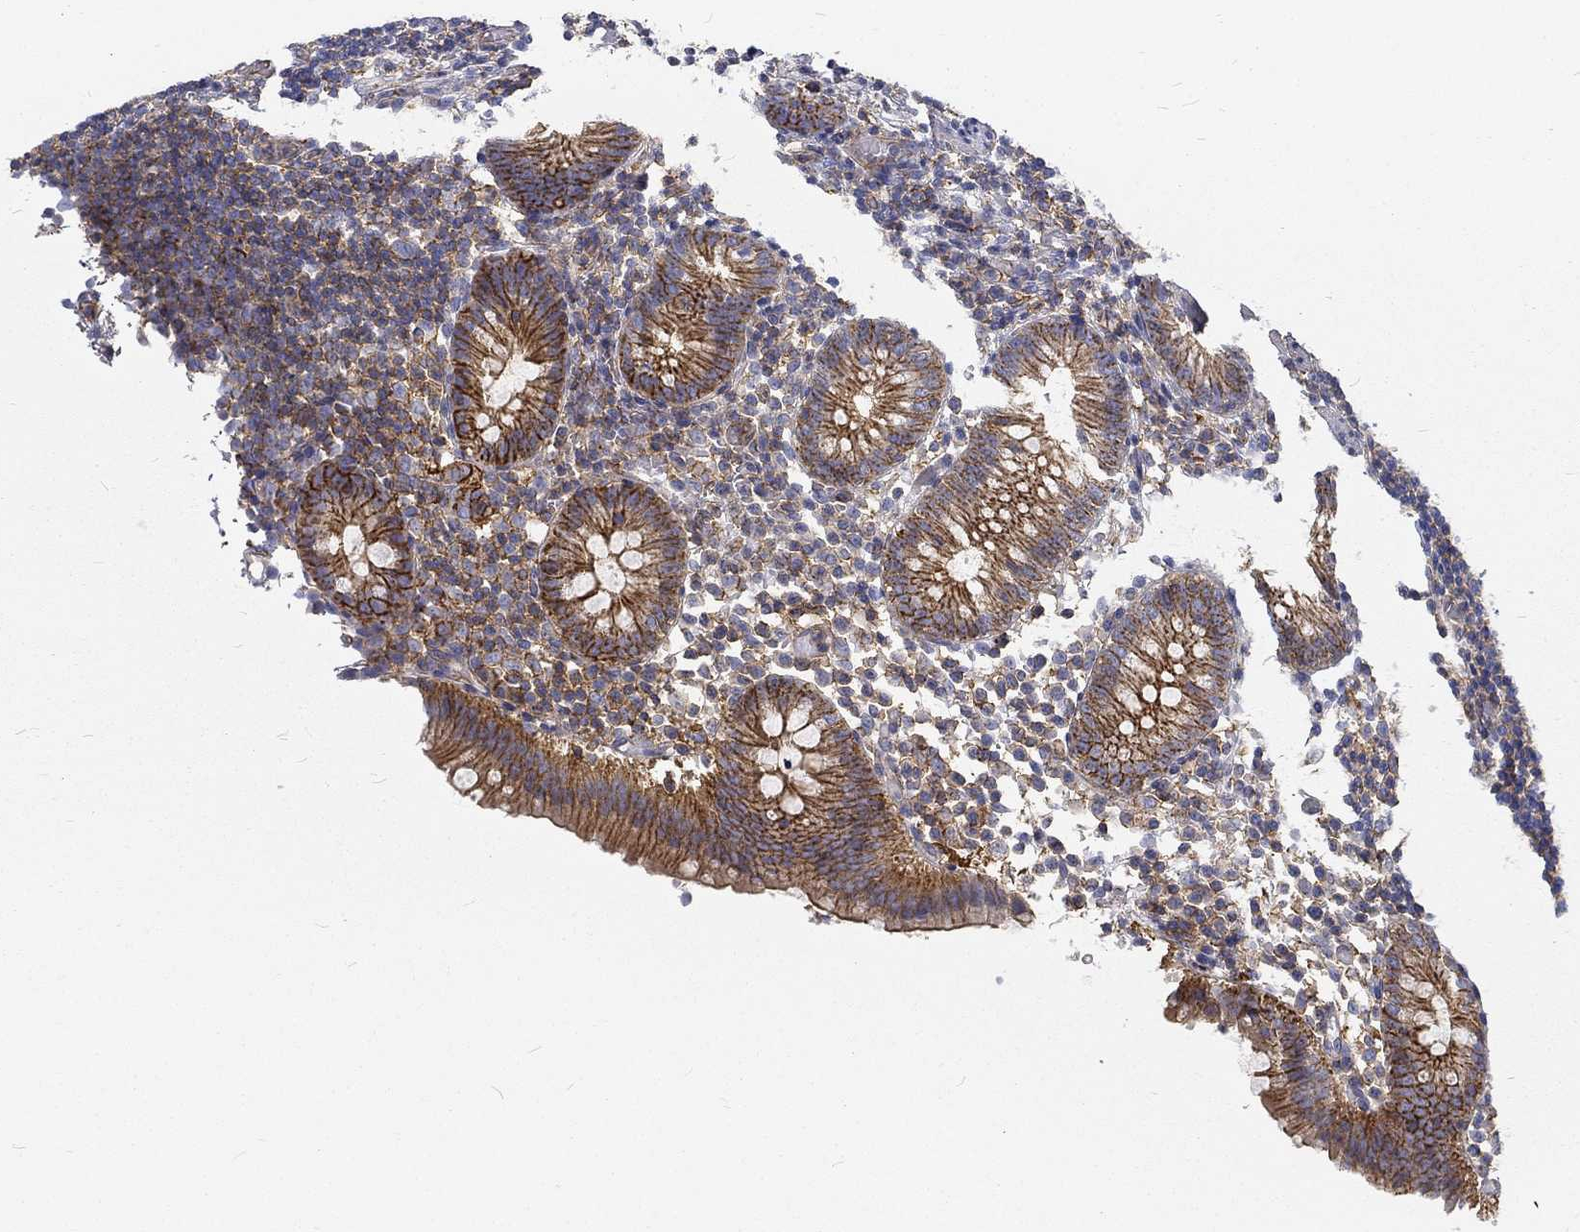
{"staining": {"intensity": "strong", "quantity": "25%-75%", "location": "cytoplasmic/membranous"}, "tissue": "appendix", "cell_type": "Glandular cells", "image_type": "normal", "snomed": [{"axis": "morphology", "description": "Normal tissue, NOS"}, {"axis": "topography", "description": "Appendix"}], "caption": "DAB (3,3'-diaminobenzidine) immunohistochemical staining of normal human appendix displays strong cytoplasmic/membranous protein positivity in approximately 25%-75% of glandular cells.", "gene": "MTMR11", "patient": {"sex": "female", "age": 40}}